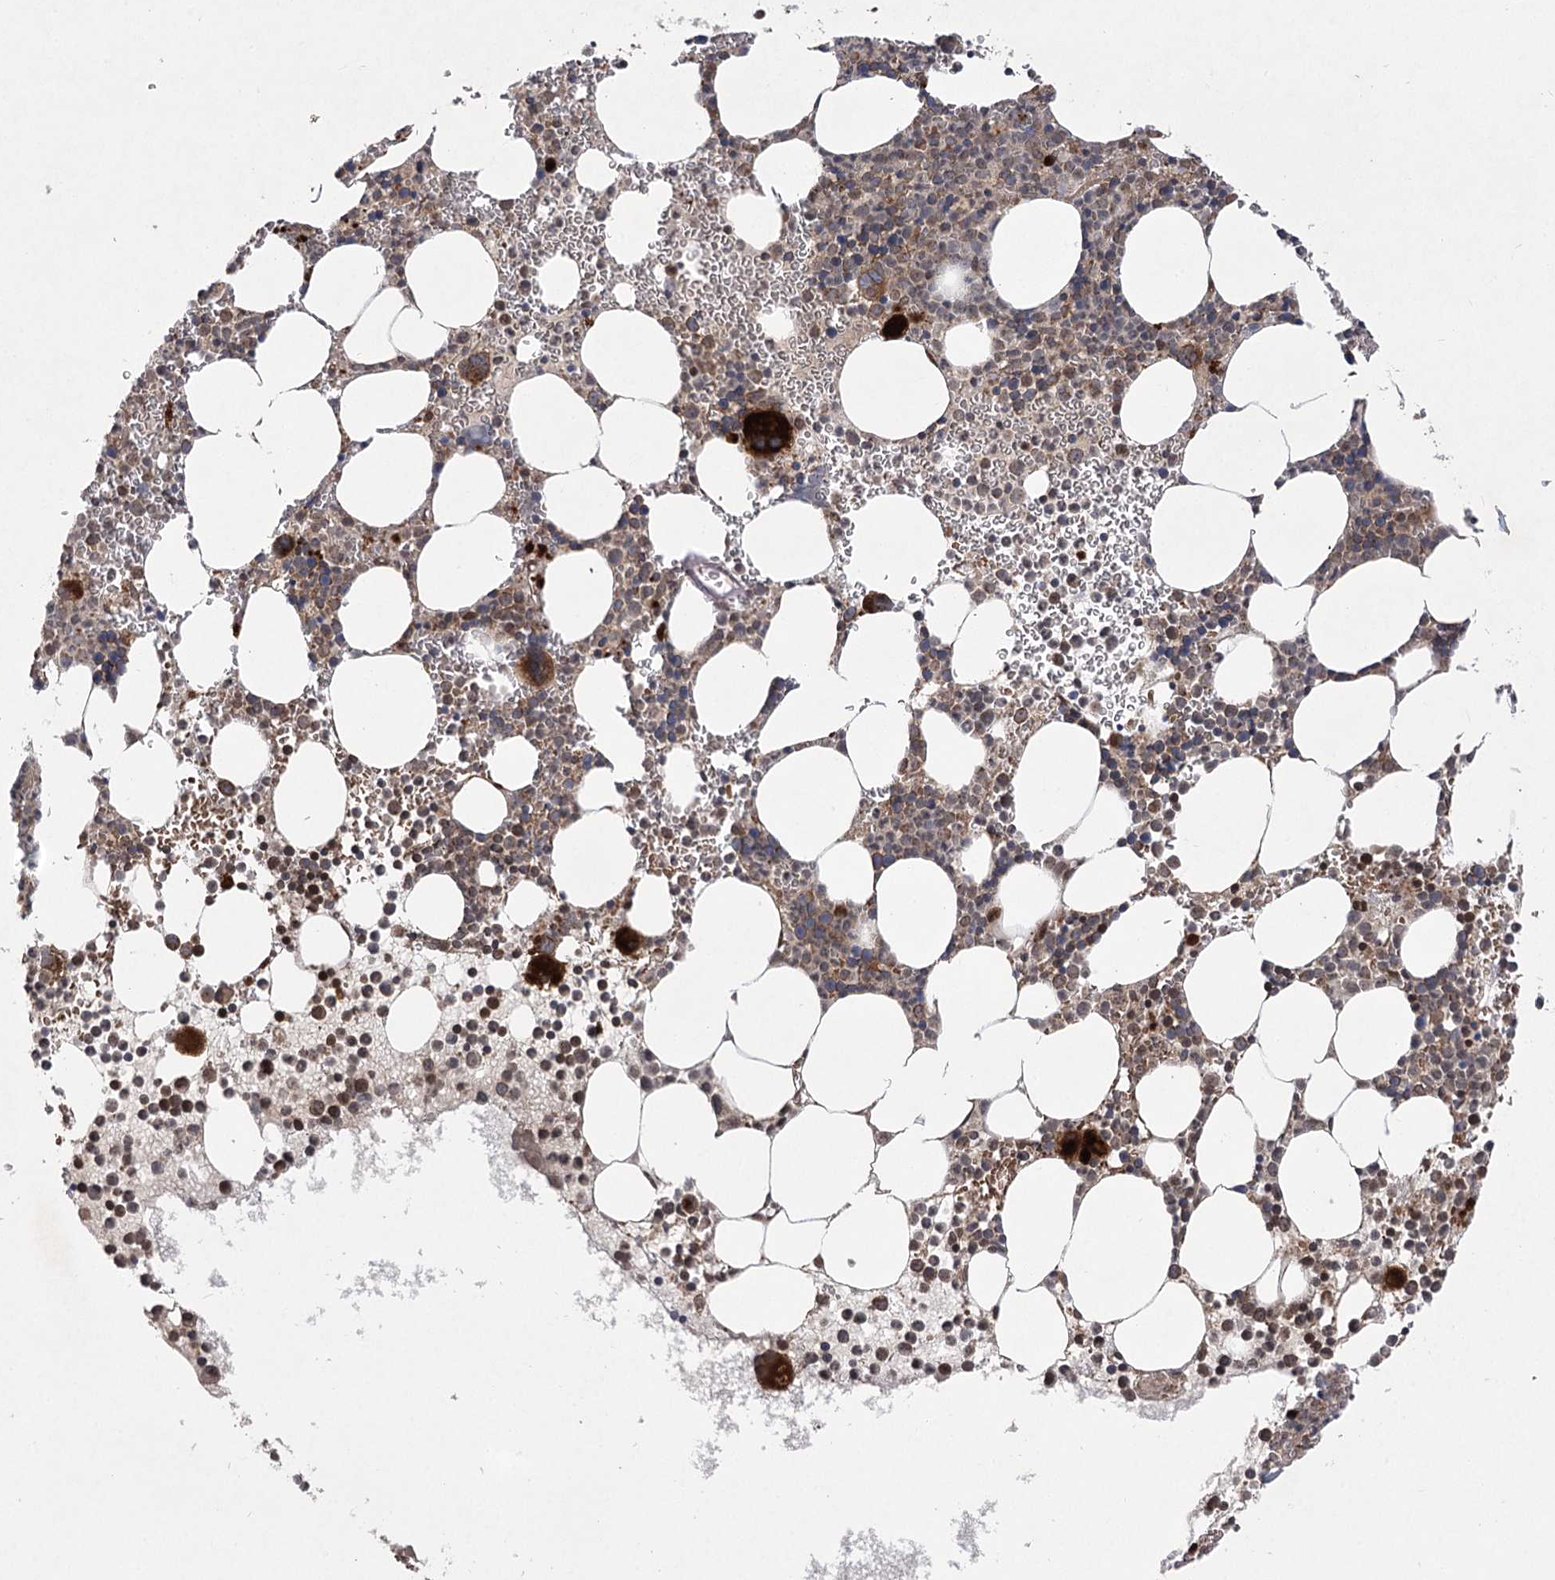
{"staining": {"intensity": "strong", "quantity": "25%-75%", "location": "cytoplasmic/membranous,nuclear"}, "tissue": "bone marrow", "cell_type": "Hematopoietic cells", "image_type": "normal", "snomed": [{"axis": "morphology", "description": "Normal tissue, NOS"}, {"axis": "topography", "description": "Bone marrow"}], "caption": "Protein analysis of normal bone marrow exhibits strong cytoplasmic/membranous,nuclear staining in approximately 25%-75% of hematopoietic cells. (DAB IHC with brightfield microscopy, high magnification).", "gene": "TENM2", "patient": {"sex": "female", "age": 78}}